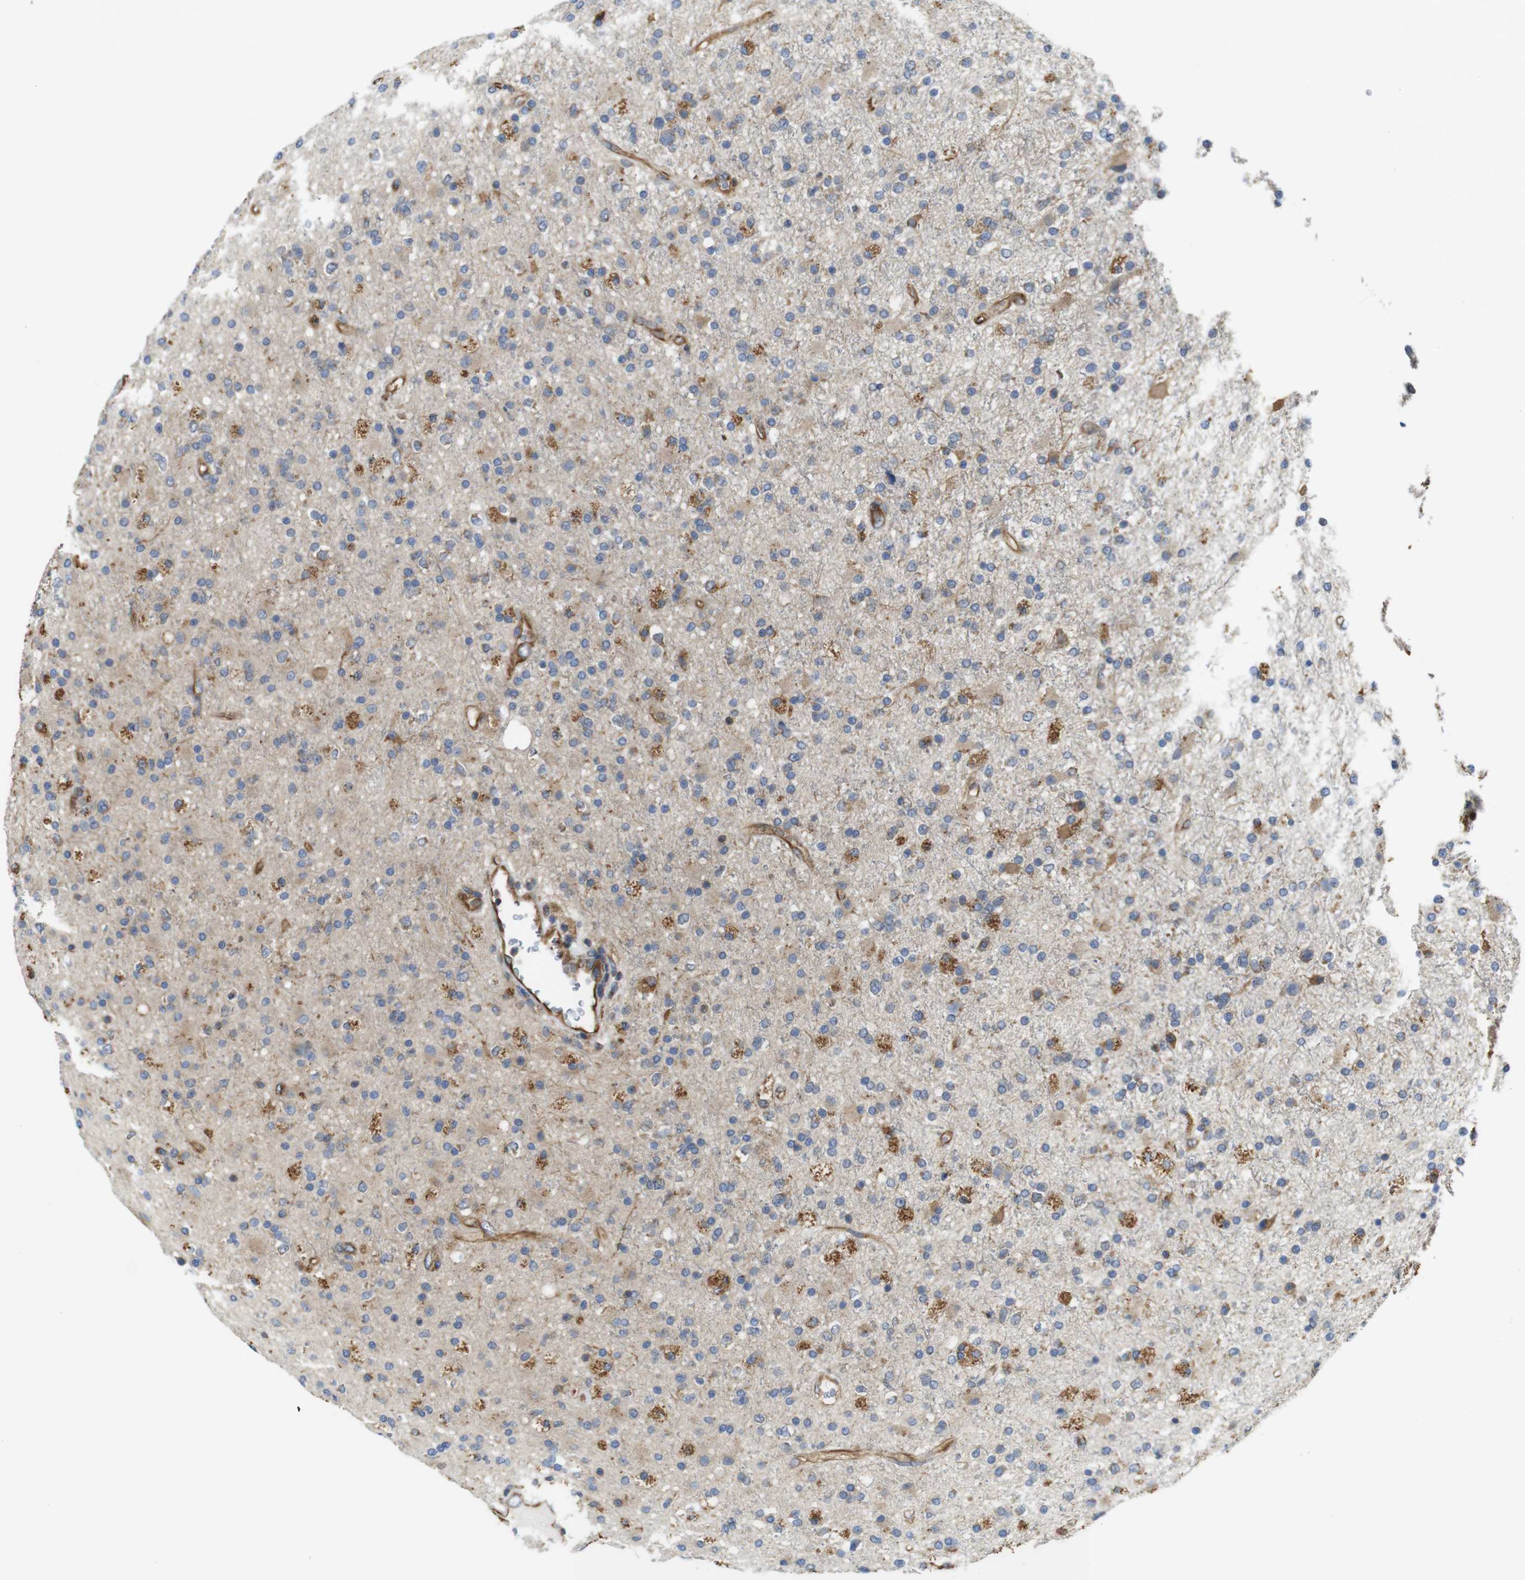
{"staining": {"intensity": "moderate", "quantity": "<25%", "location": "cytoplasmic/membranous"}, "tissue": "glioma", "cell_type": "Tumor cells", "image_type": "cancer", "snomed": [{"axis": "morphology", "description": "Glioma, malignant, High grade"}, {"axis": "topography", "description": "Brain"}], "caption": "Immunohistochemical staining of human malignant glioma (high-grade) shows moderate cytoplasmic/membranous protein staining in about <25% of tumor cells.", "gene": "POMK", "patient": {"sex": "male", "age": 33}}